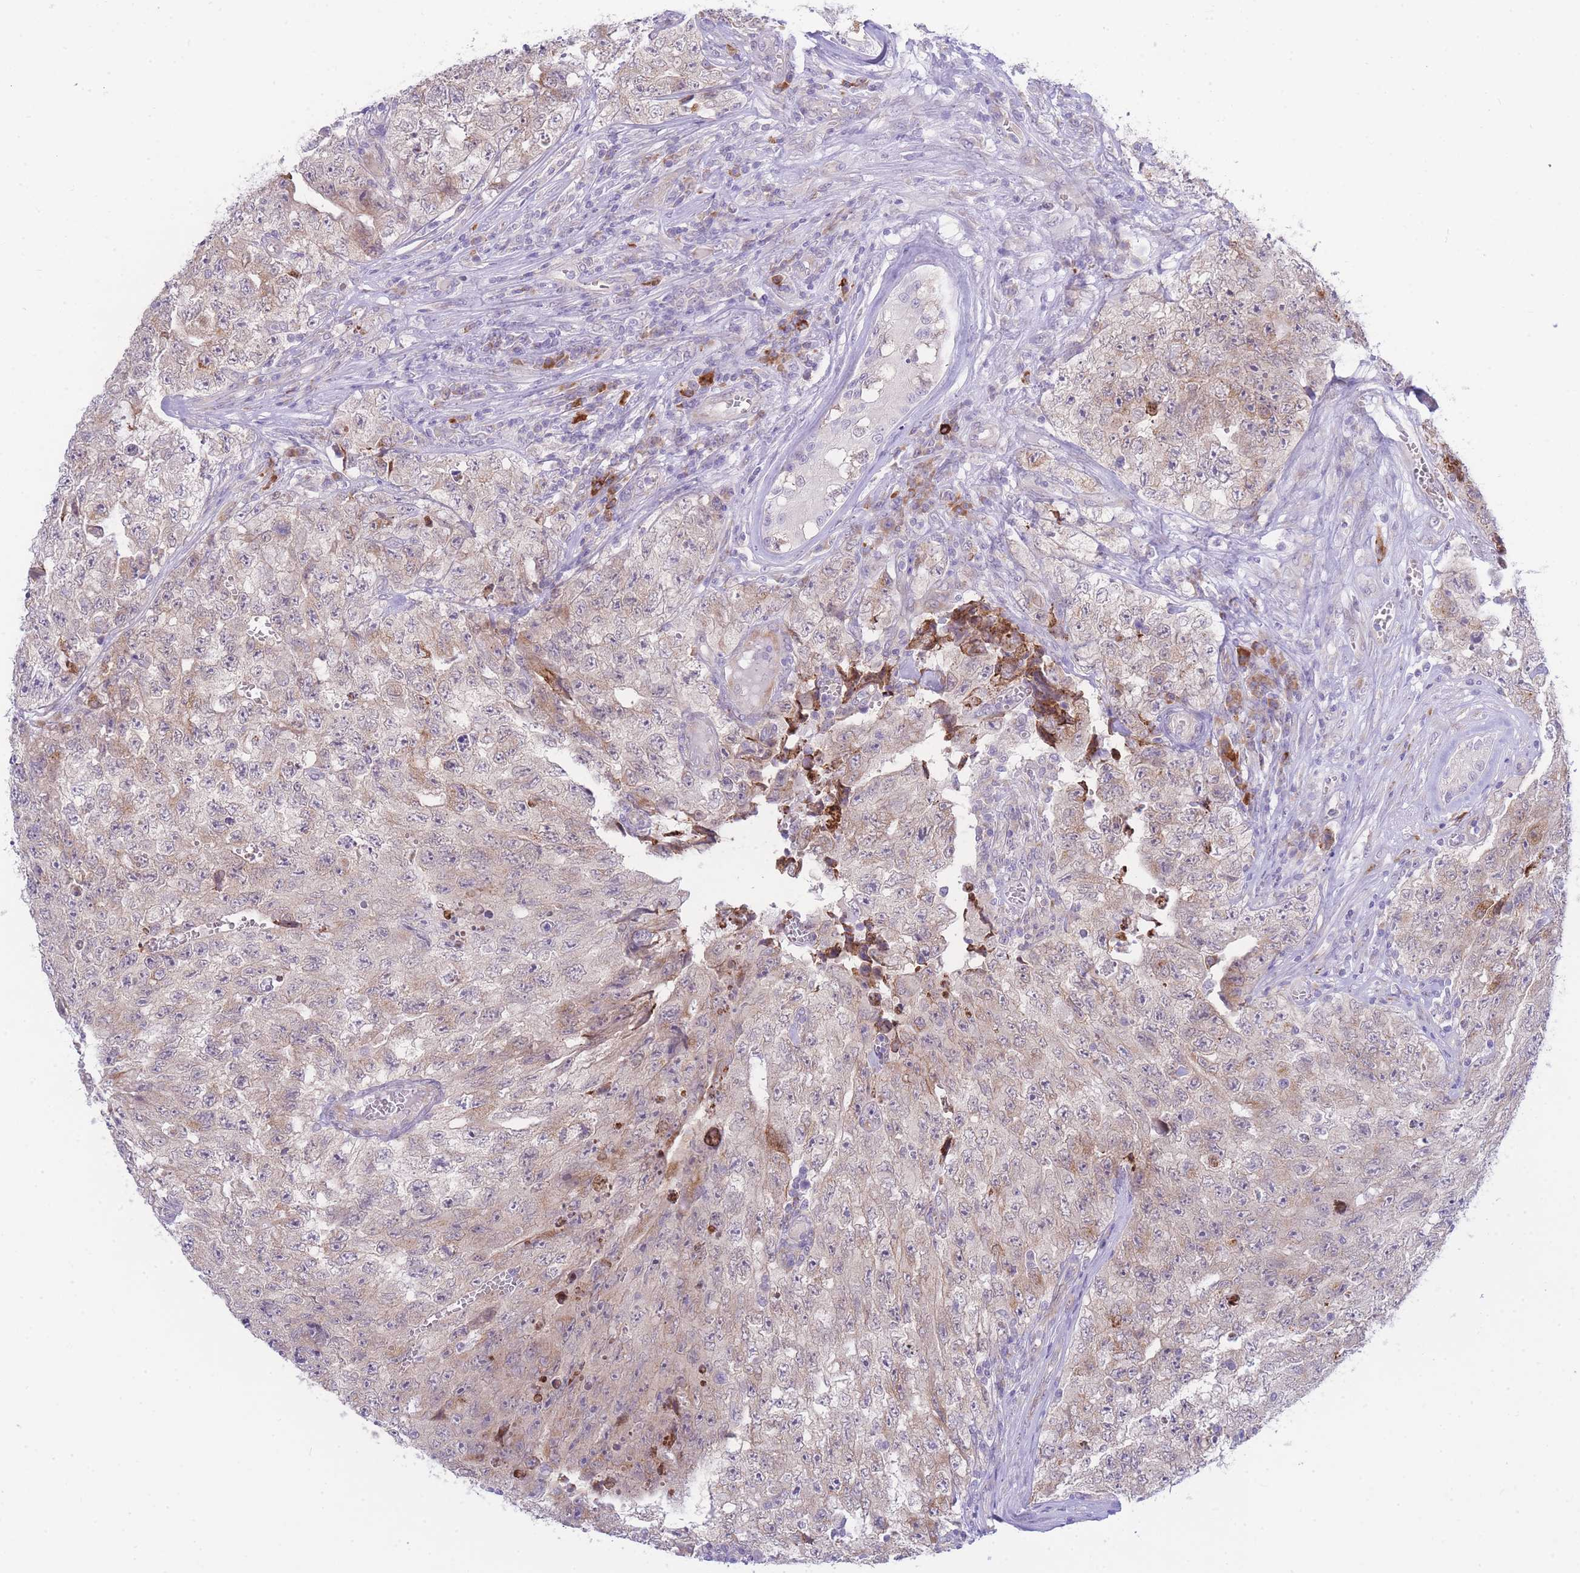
{"staining": {"intensity": "weak", "quantity": ">75%", "location": "cytoplasmic/membranous"}, "tissue": "testis cancer", "cell_type": "Tumor cells", "image_type": "cancer", "snomed": [{"axis": "morphology", "description": "Carcinoma, Embryonal, NOS"}, {"axis": "topography", "description": "Testis"}], "caption": "A low amount of weak cytoplasmic/membranous staining is seen in approximately >75% of tumor cells in testis cancer (embryonal carcinoma) tissue. (brown staining indicates protein expression, while blue staining denotes nuclei).", "gene": "ZNF510", "patient": {"sex": "male", "age": 17}}